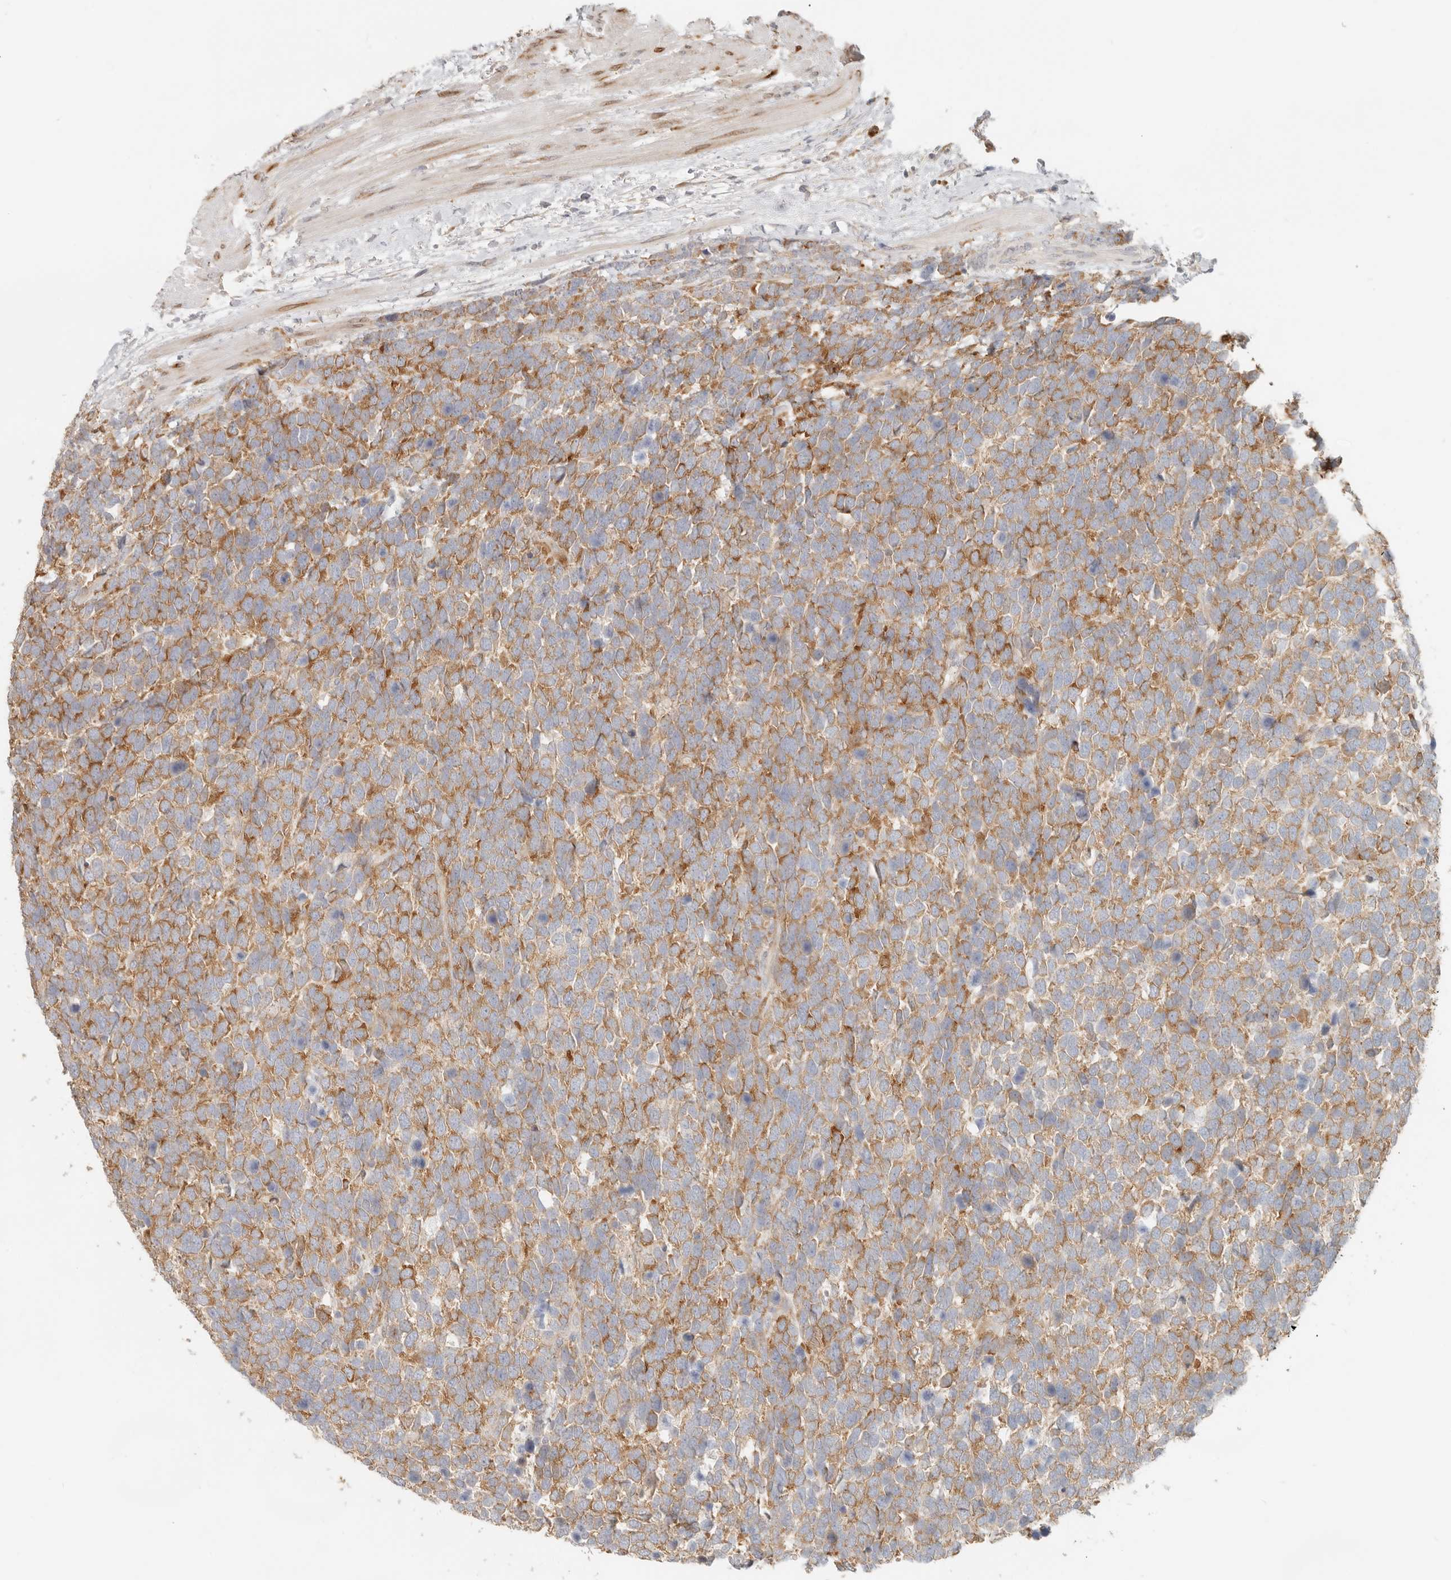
{"staining": {"intensity": "strong", "quantity": "25%-75%", "location": "cytoplasmic/membranous"}, "tissue": "urothelial cancer", "cell_type": "Tumor cells", "image_type": "cancer", "snomed": [{"axis": "morphology", "description": "Urothelial carcinoma, High grade"}, {"axis": "topography", "description": "Urinary bladder"}], "caption": "A brown stain shows strong cytoplasmic/membranous positivity of a protein in urothelial carcinoma (high-grade) tumor cells.", "gene": "PABPC4", "patient": {"sex": "female", "age": 82}}